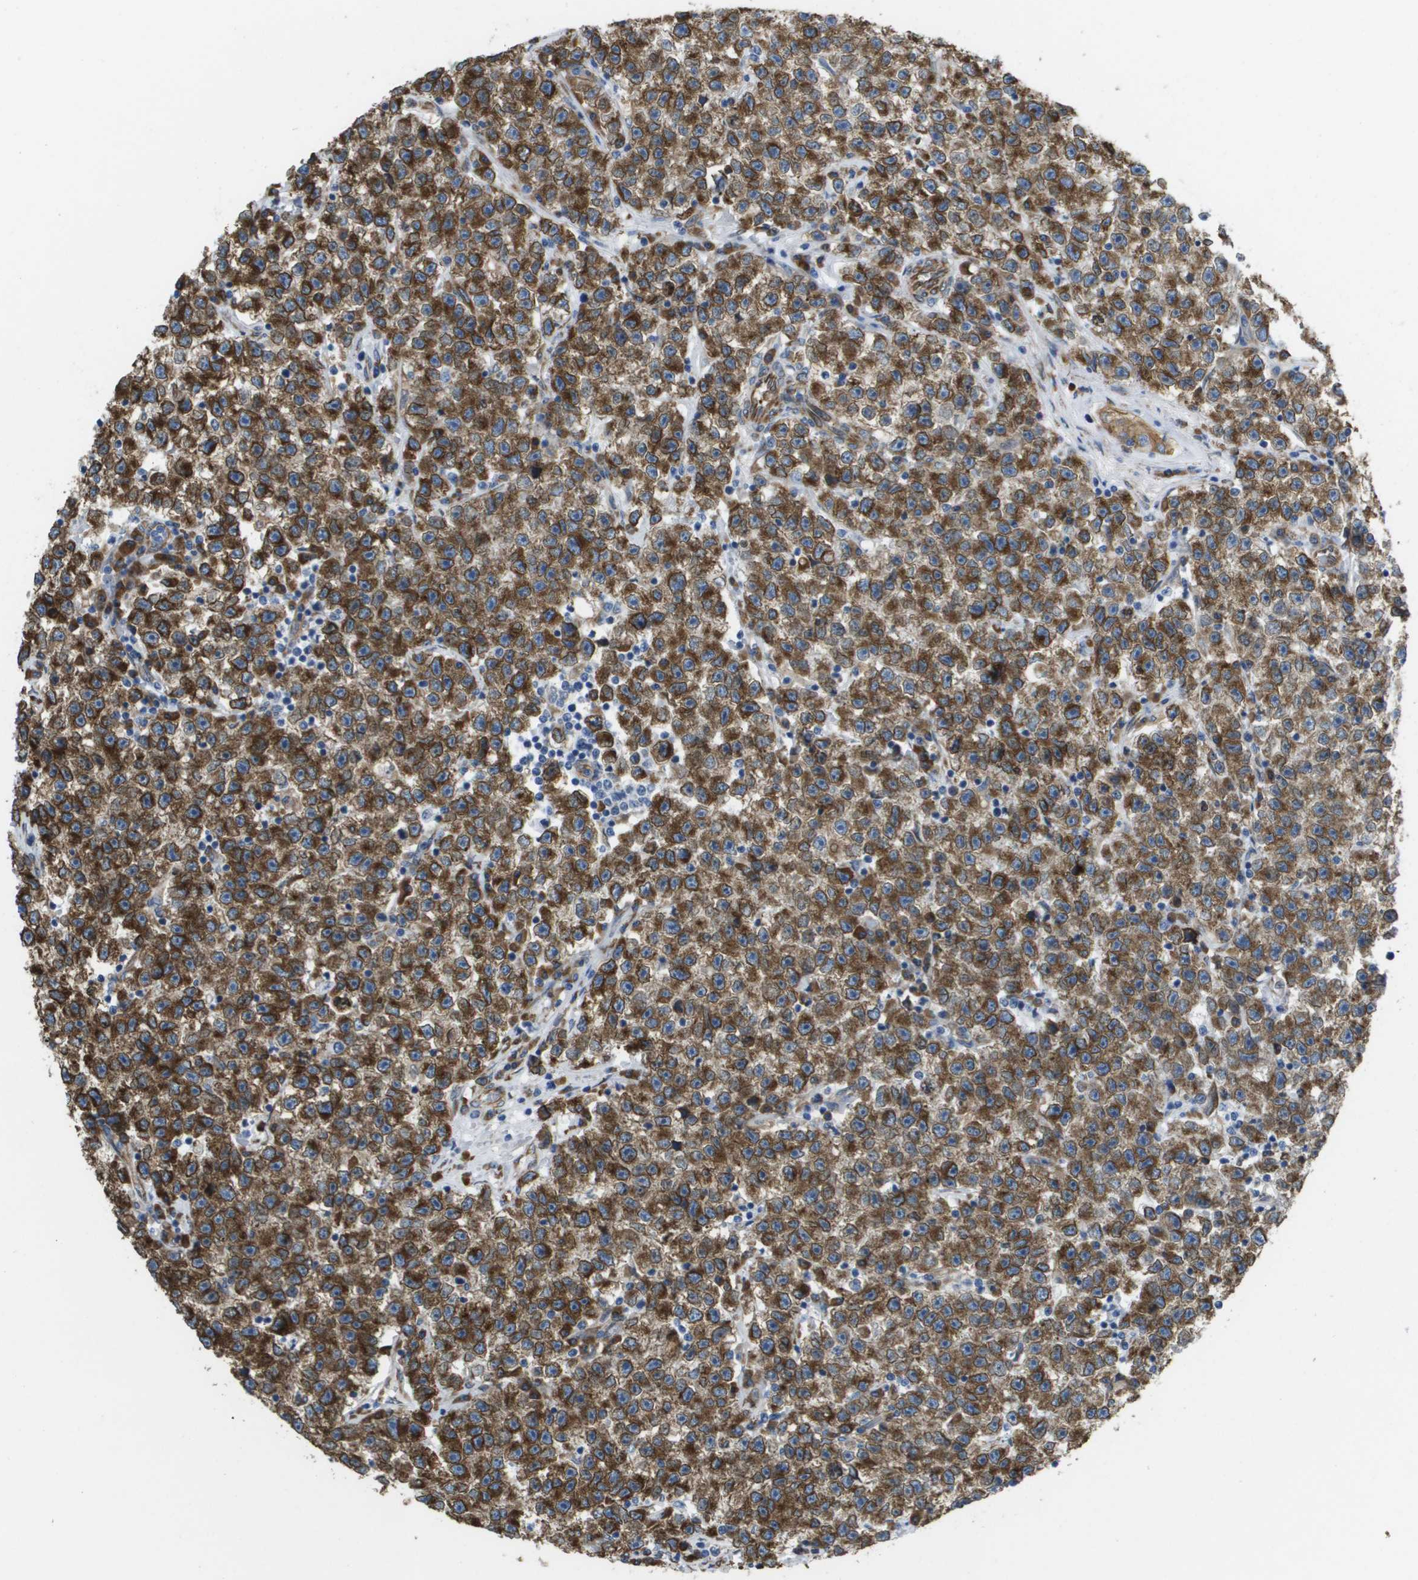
{"staining": {"intensity": "moderate", "quantity": ">75%", "location": "cytoplasmic/membranous"}, "tissue": "testis cancer", "cell_type": "Tumor cells", "image_type": "cancer", "snomed": [{"axis": "morphology", "description": "Seminoma, NOS"}, {"axis": "topography", "description": "Testis"}], "caption": "Brown immunohistochemical staining in seminoma (testis) shows moderate cytoplasmic/membranous staining in about >75% of tumor cells. (DAB IHC, brown staining for protein, blue staining for nuclei).", "gene": "ST3GAL2", "patient": {"sex": "male", "age": 22}}